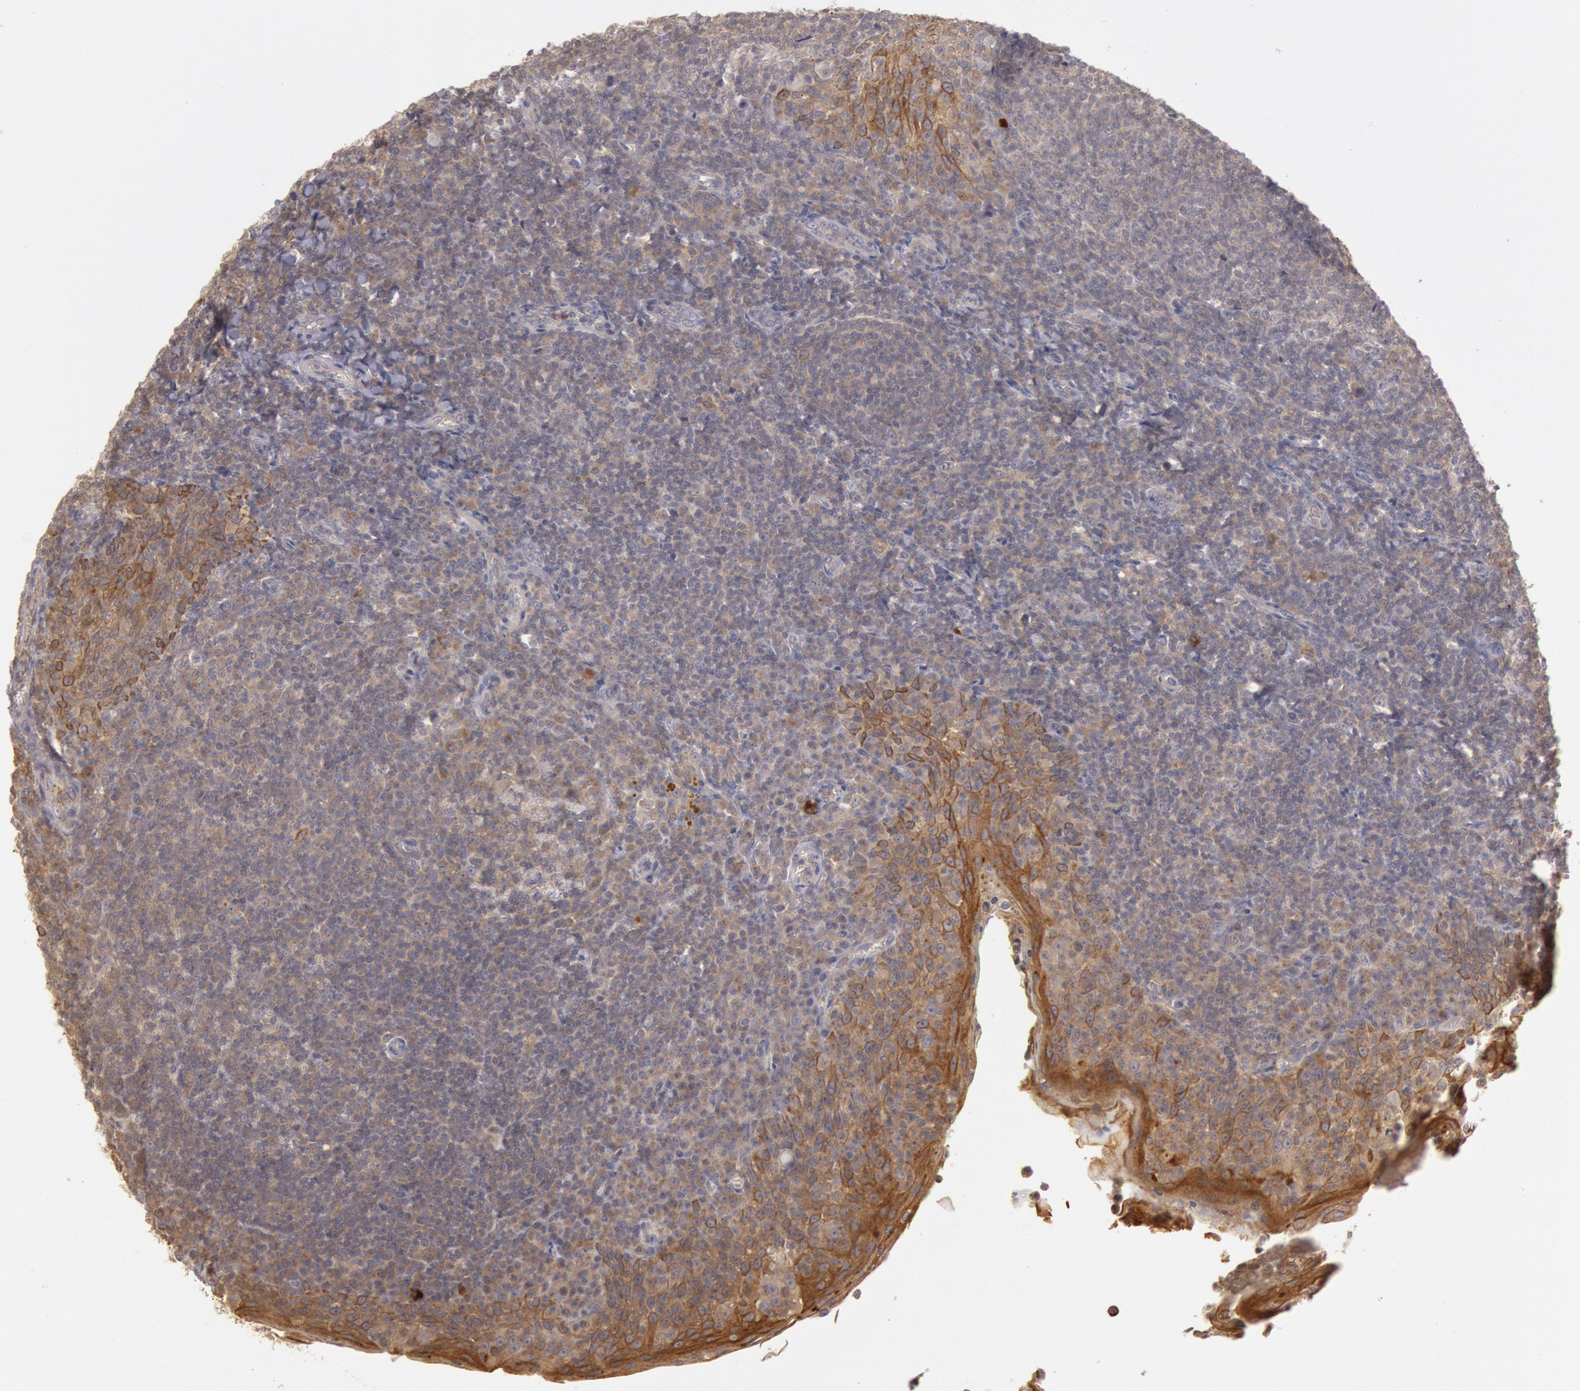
{"staining": {"intensity": "moderate", "quantity": "25%-75%", "location": "cytoplasmic/membranous"}, "tissue": "tonsil", "cell_type": "Germinal center cells", "image_type": "normal", "snomed": [{"axis": "morphology", "description": "Normal tissue, NOS"}, {"axis": "topography", "description": "Tonsil"}], "caption": "This photomicrograph shows normal tonsil stained with immunohistochemistry (IHC) to label a protein in brown. The cytoplasmic/membranous of germinal center cells show moderate positivity for the protein. Nuclei are counter-stained blue.", "gene": "PLA2G6", "patient": {"sex": "male", "age": 31}}